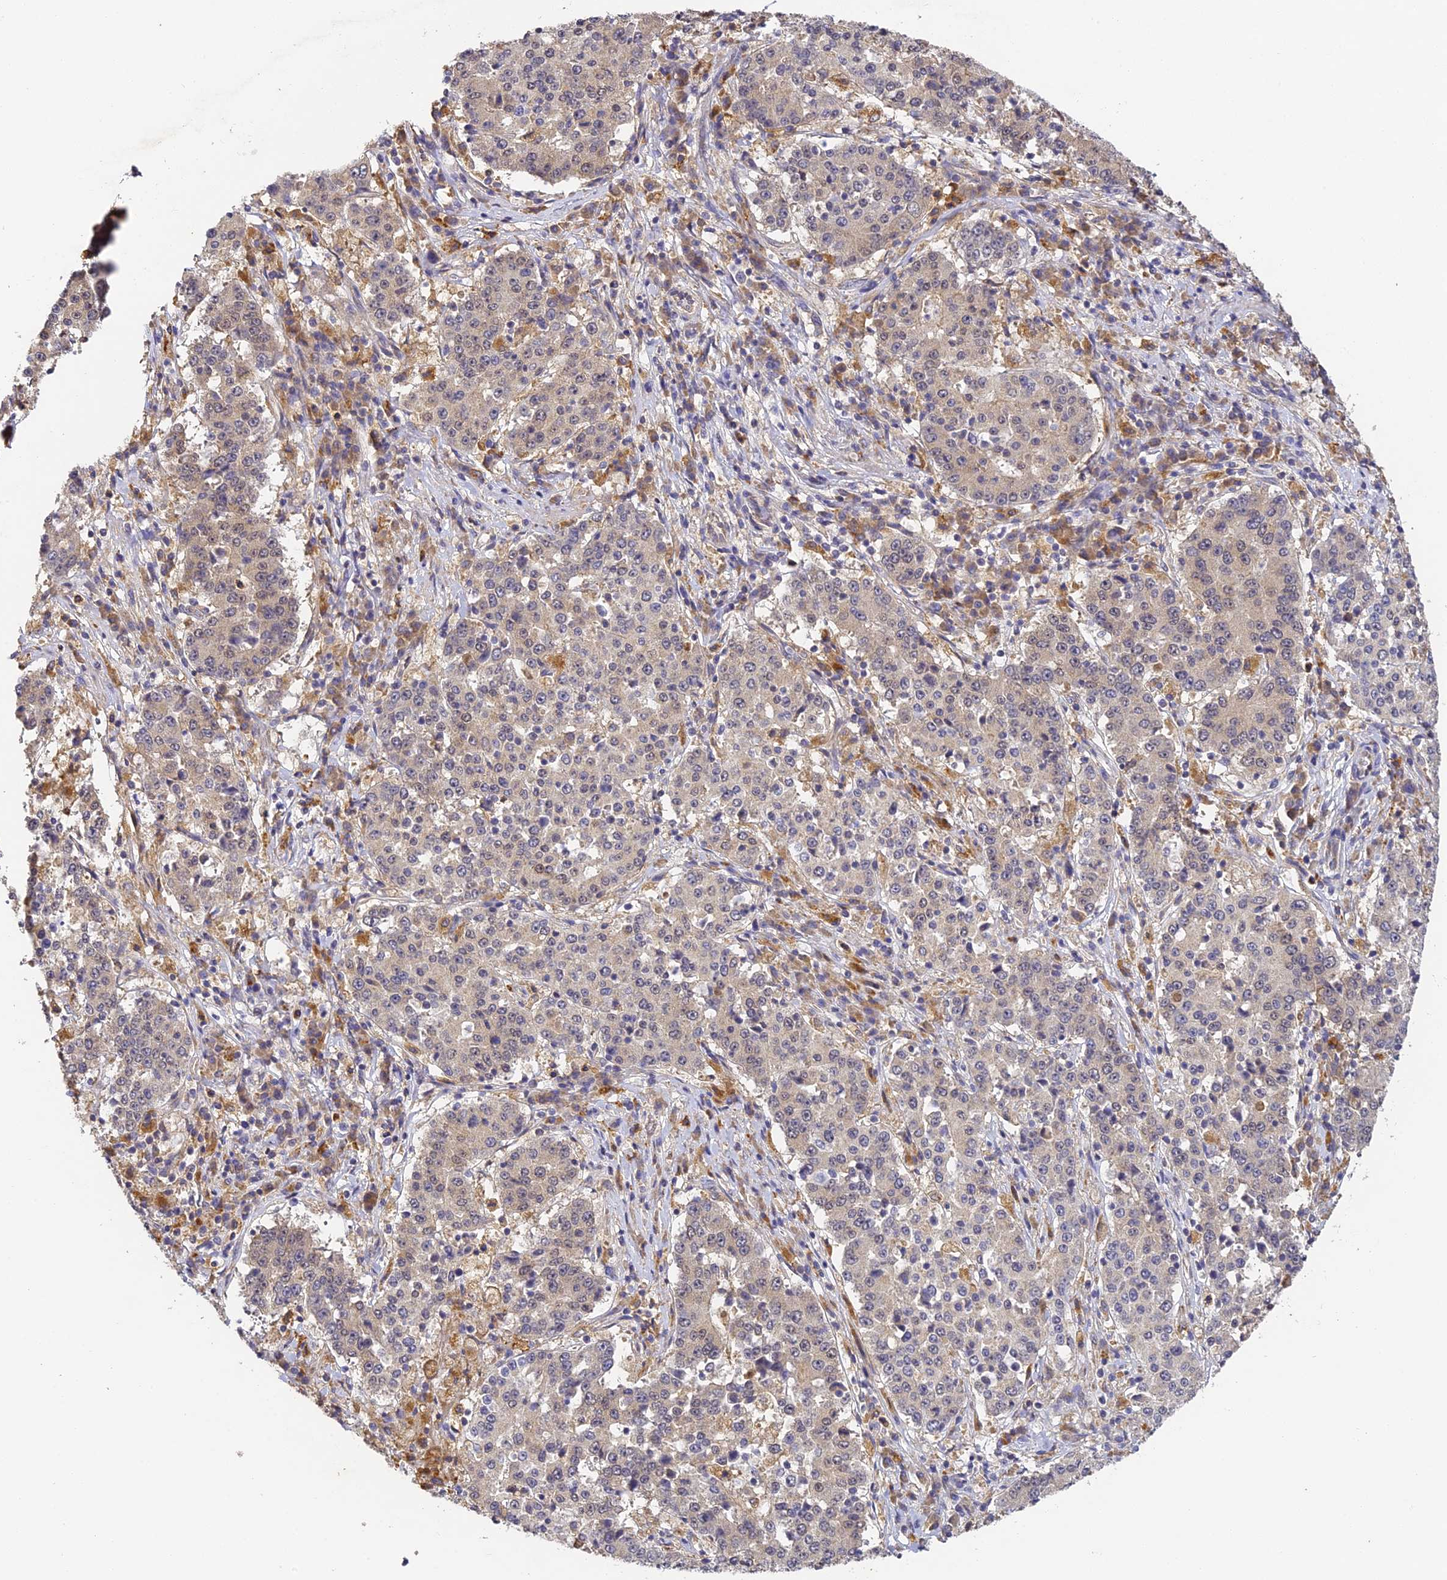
{"staining": {"intensity": "weak", "quantity": ">75%", "location": "cytoplasmic/membranous"}, "tissue": "stomach cancer", "cell_type": "Tumor cells", "image_type": "cancer", "snomed": [{"axis": "morphology", "description": "Adenocarcinoma, NOS"}, {"axis": "topography", "description": "Stomach"}], "caption": "Weak cytoplasmic/membranous positivity is seen in approximately >75% of tumor cells in stomach adenocarcinoma.", "gene": "YAE1", "patient": {"sex": "male", "age": 59}}